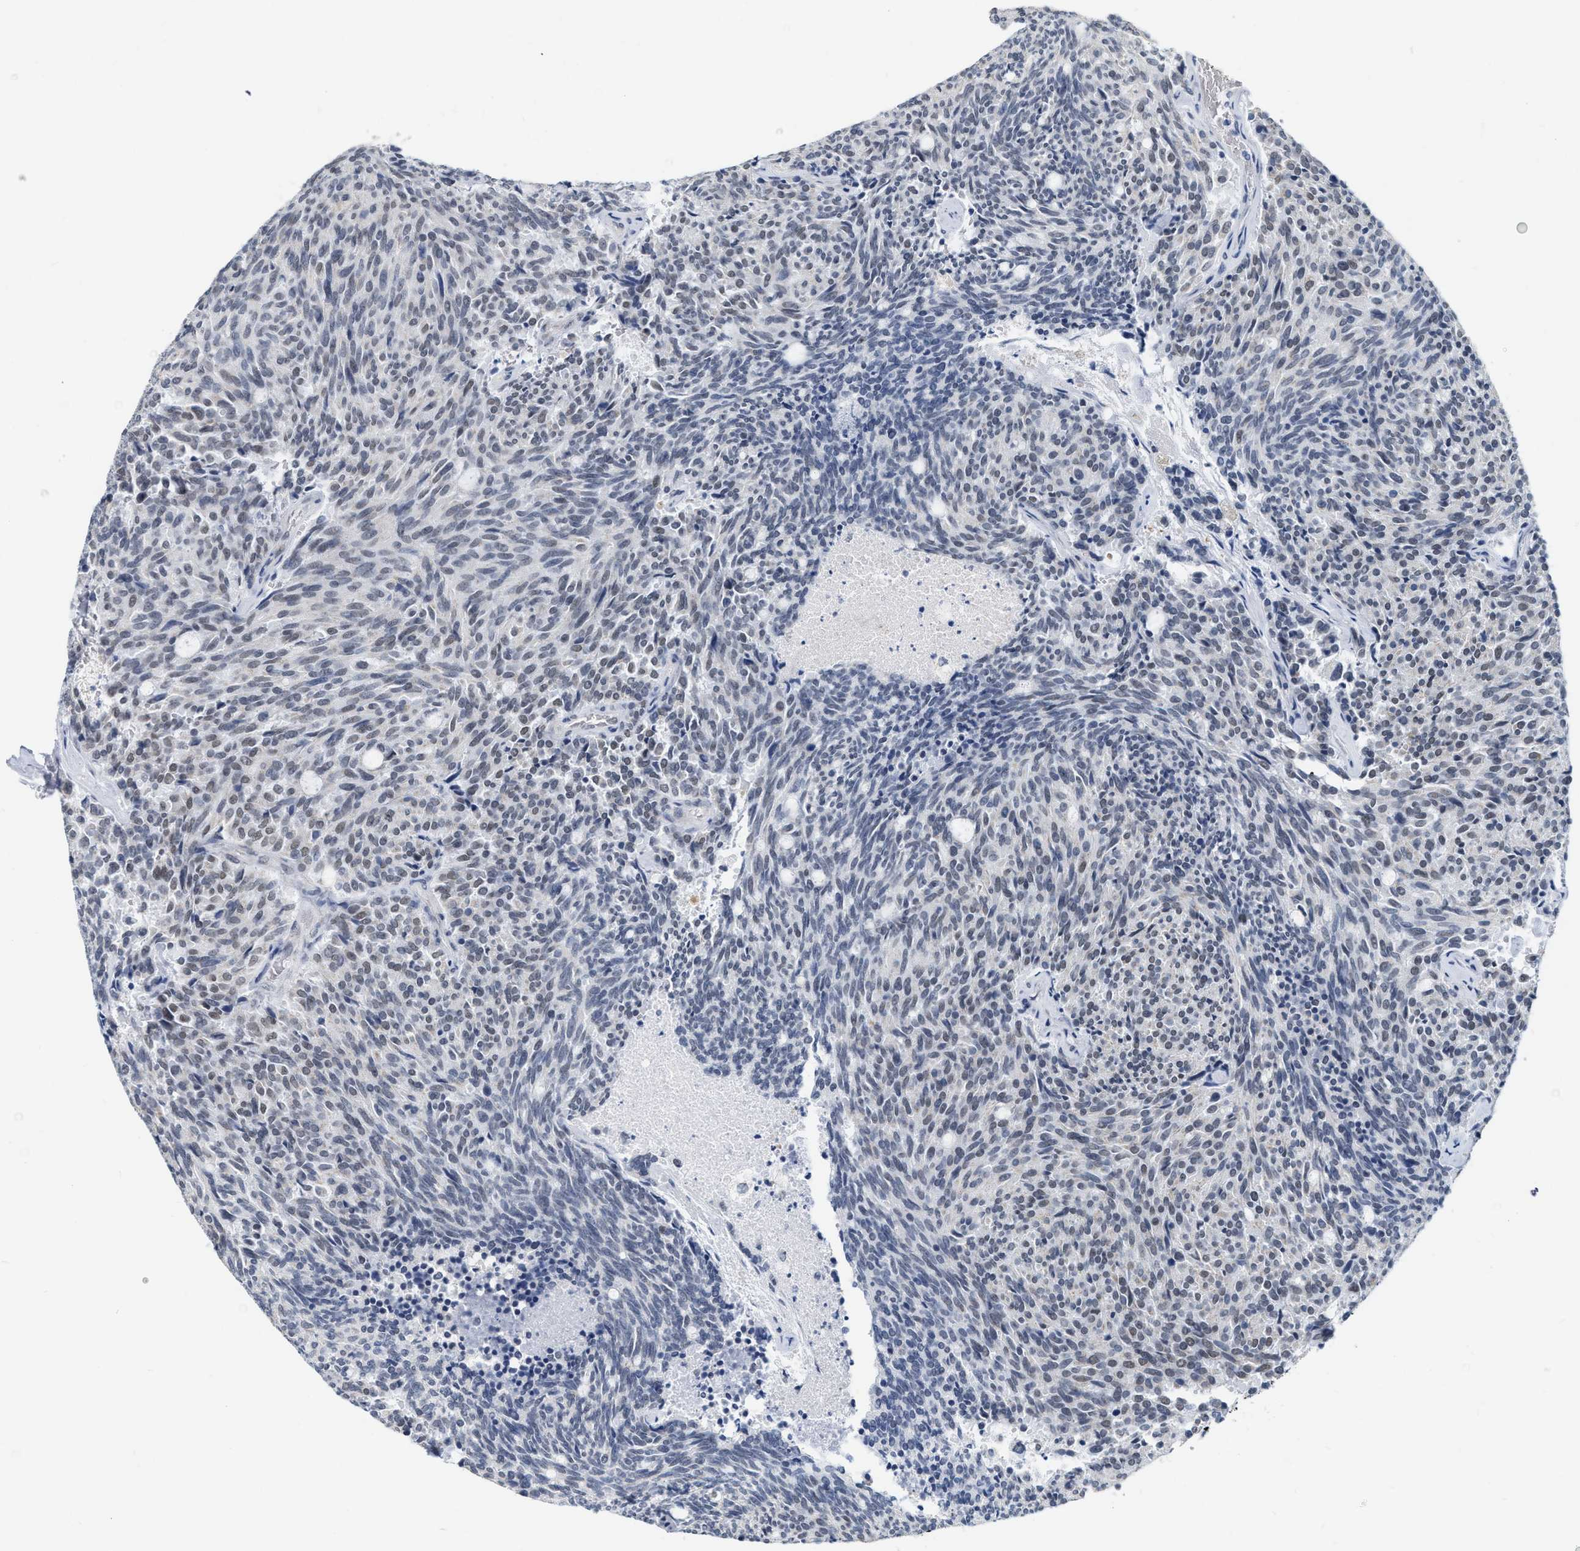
{"staining": {"intensity": "weak", "quantity": "<25%", "location": "nuclear"}, "tissue": "carcinoid", "cell_type": "Tumor cells", "image_type": "cancer", "snomed": [{"axis": "morphology", "description": "Carcinoid, malignant, NOS"}, {"axis": "topography", "description": "Pancreas"}], "caption": "This is a photomicrograph of immunohistochemistry staining of carcinoid, which shows no expression in tumor cells.", "gene": "XIRP1", "patient": {"sex": "female", "age": 54}}